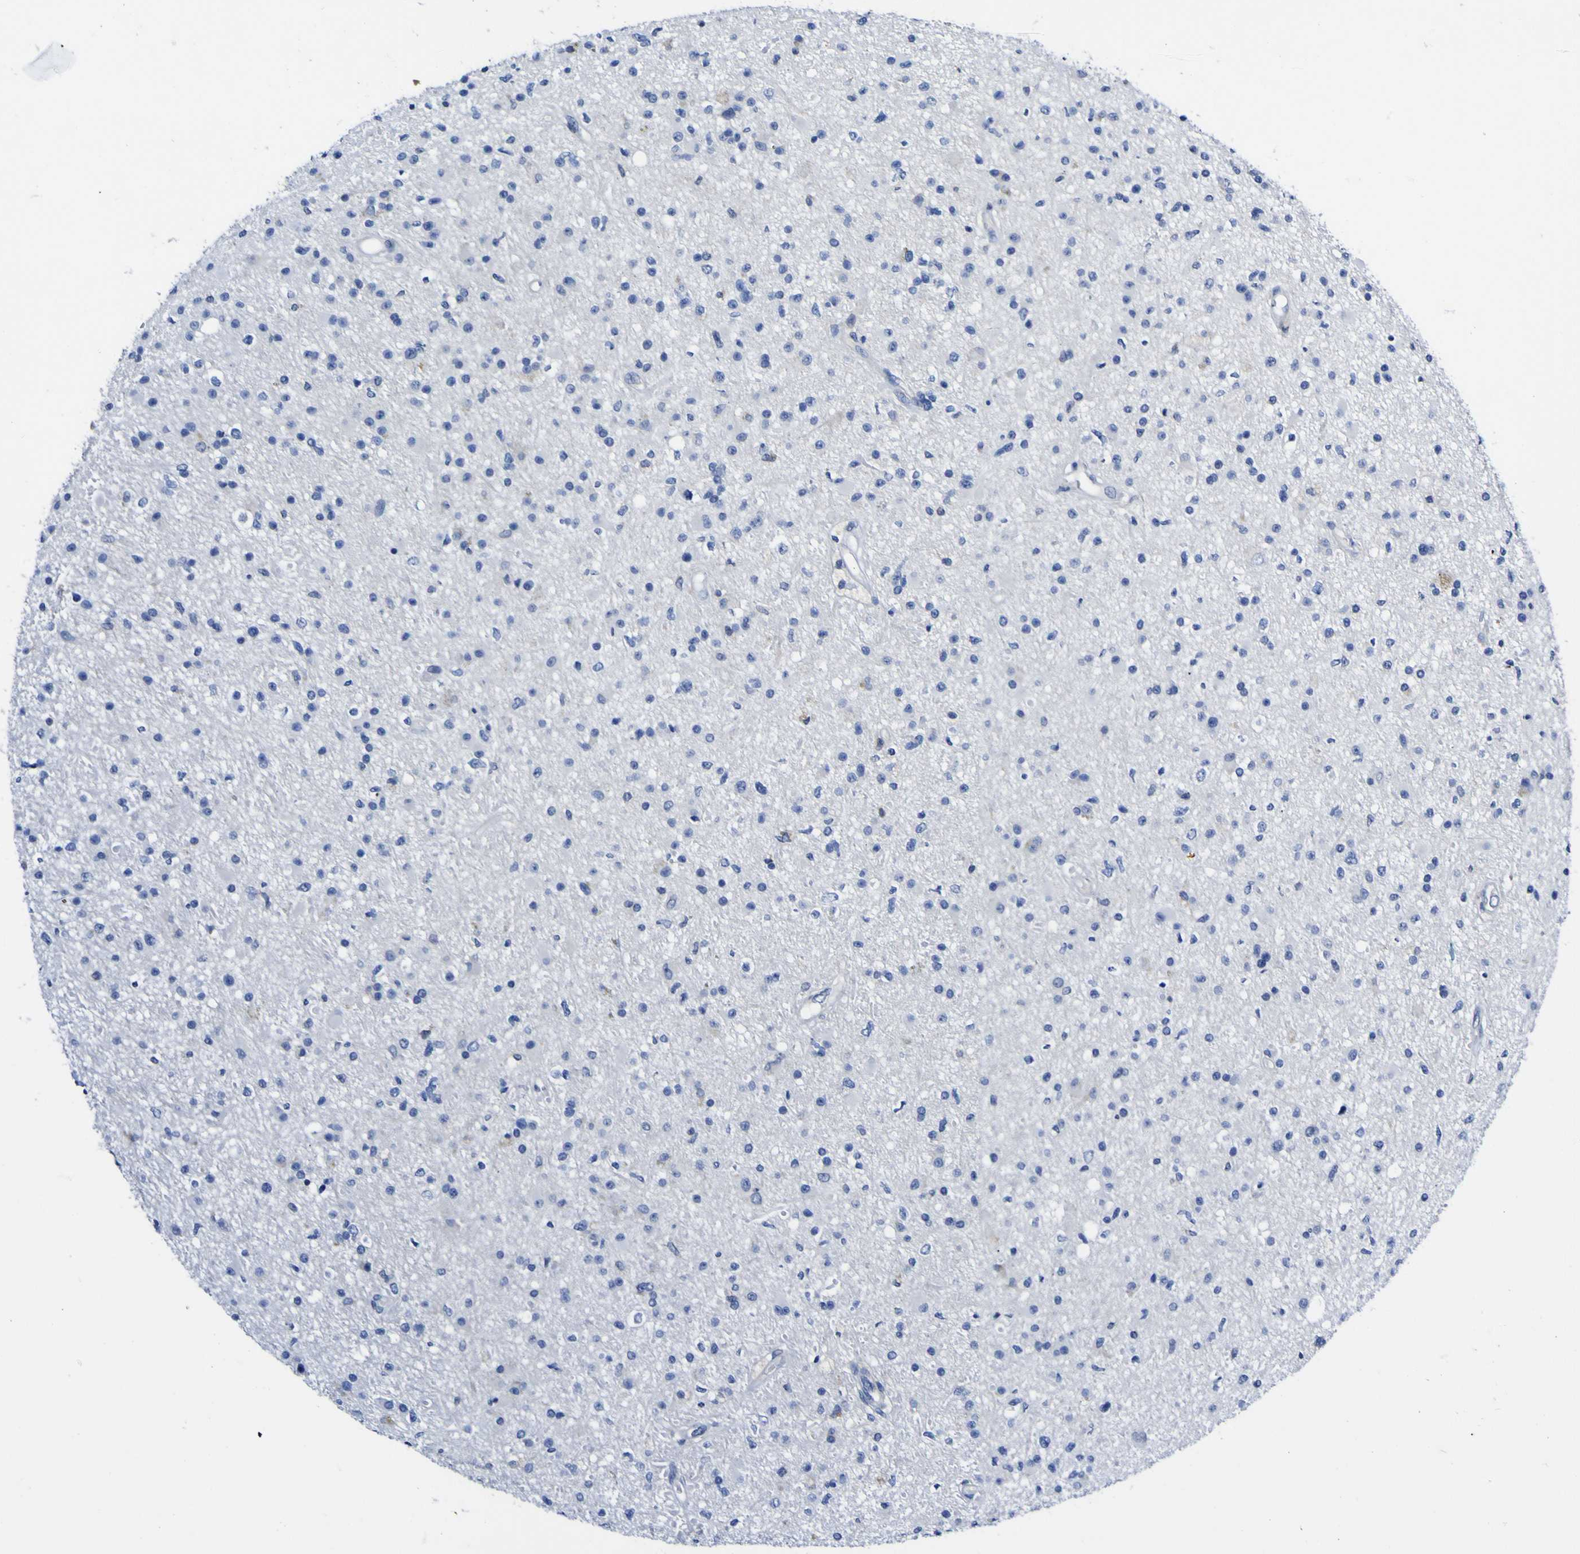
{"staining": {"intensity": "negative", "quantity": "none", "location": "none"}, "tissue": "glioma", "cell_type": "Tumor cells", "image_type": "cancer", "snomed": [{"axis": "morphology", "description": "Glioma, malignant, High grade"}, {"axis": "topography", "description": "Brain"}], "caption": "Glioma was stained to show a protein in brown. There is no significant positivity in tumor cells.", "gene": "CASP6", "patient": {"sex": "male", "age": 33}}